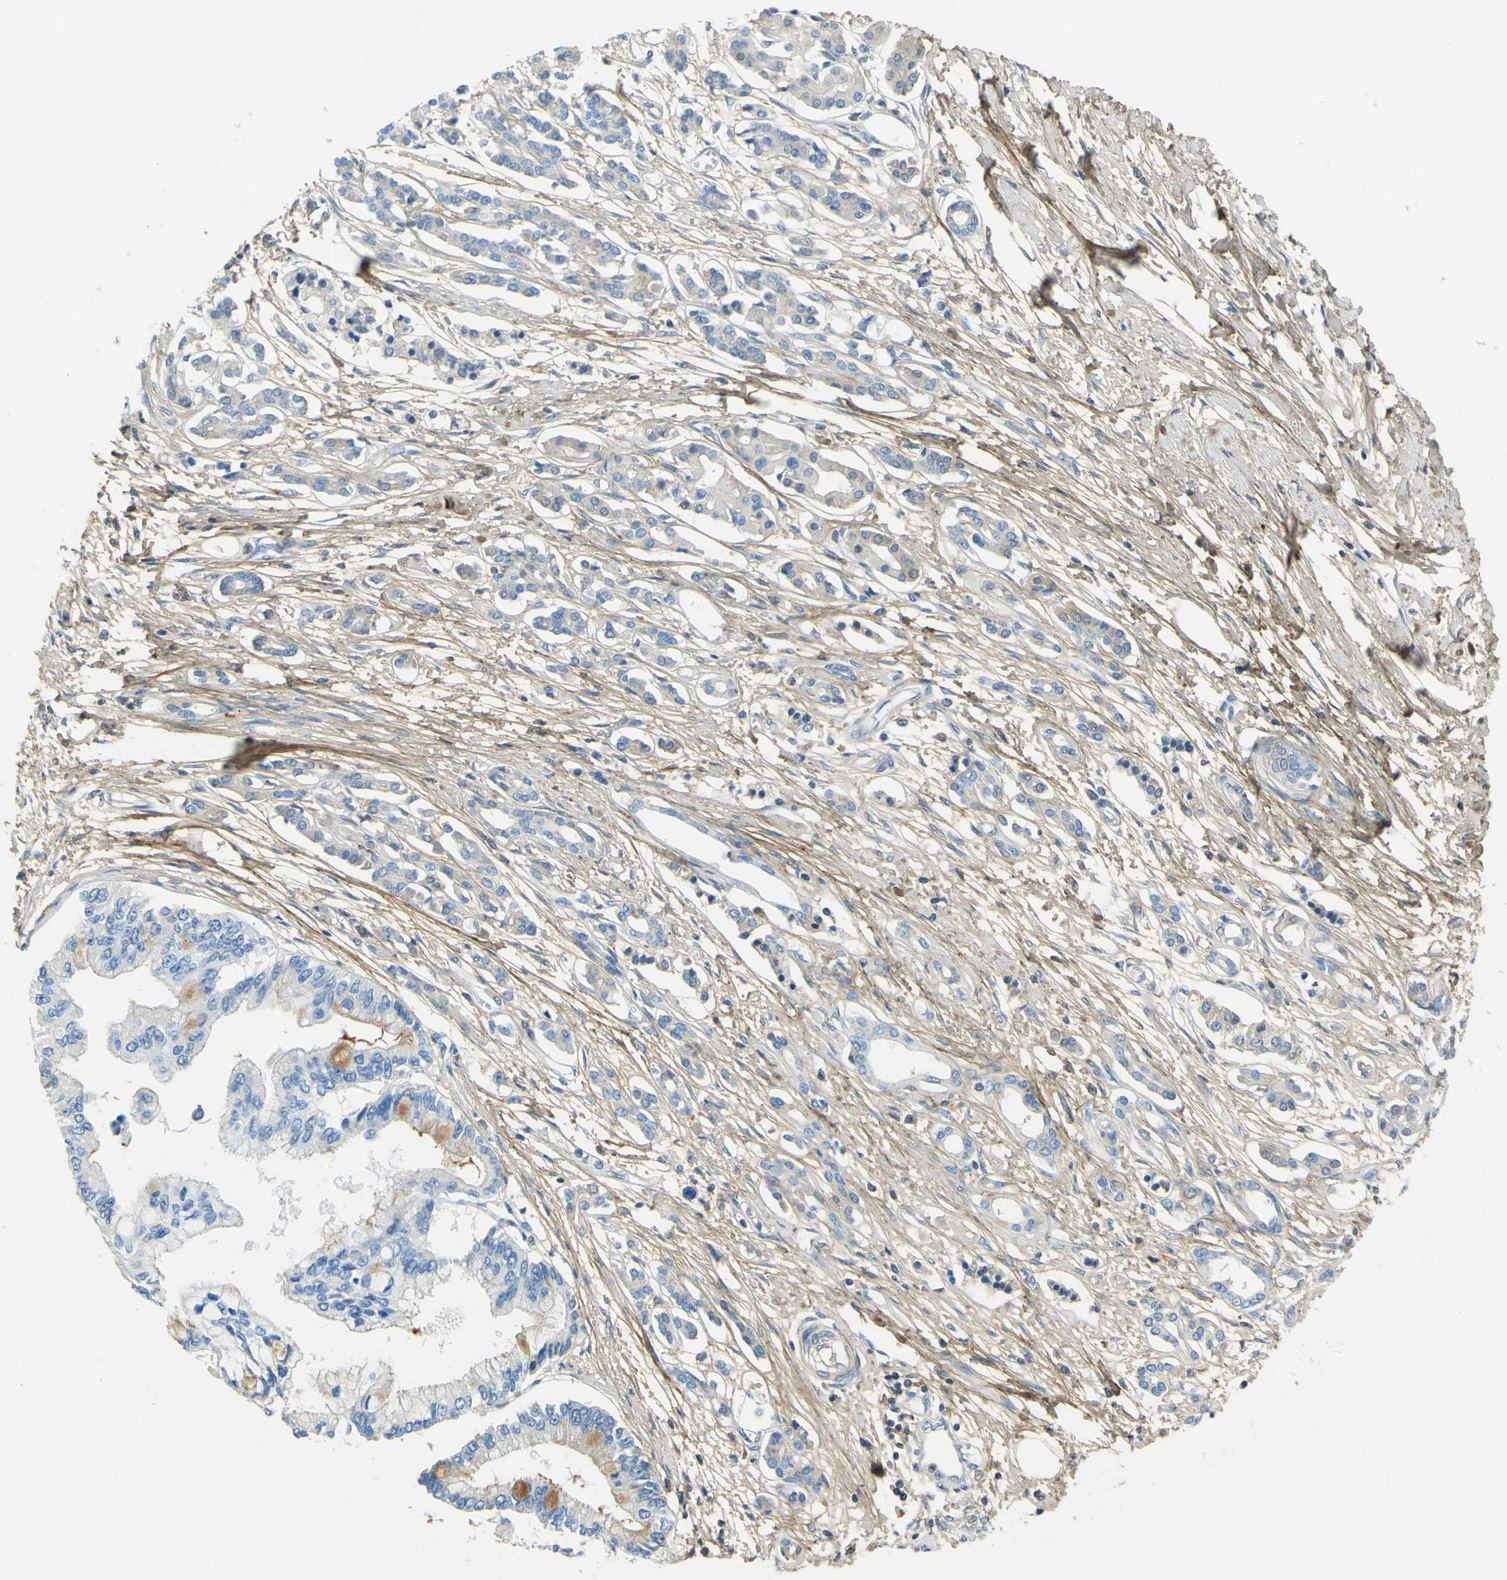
{"staining": {"intensity": "weak", "quantity": "25%-75%", "location": "cytoplasmic/membranous"}, "tissue": "pancreatic cancer", "cell_type": "Tumor cells", "image_type": "cancer", "snomed": [{"axis": "morphology", "description": "Adenocarcinoma, NOS"}, {"axis": "topography", "description": "Pancreas"}], "caption": "DAB (3,3'-diaminobenzidine) immunohistochemical staining of pancreatic adenocarcinoma demonstrates weak cytoplasmic/membranous protein positivity in approximately 25%-75% of tumor cells.", "gene": "OGN", "patient": {"sex": "male", "age": 56}}